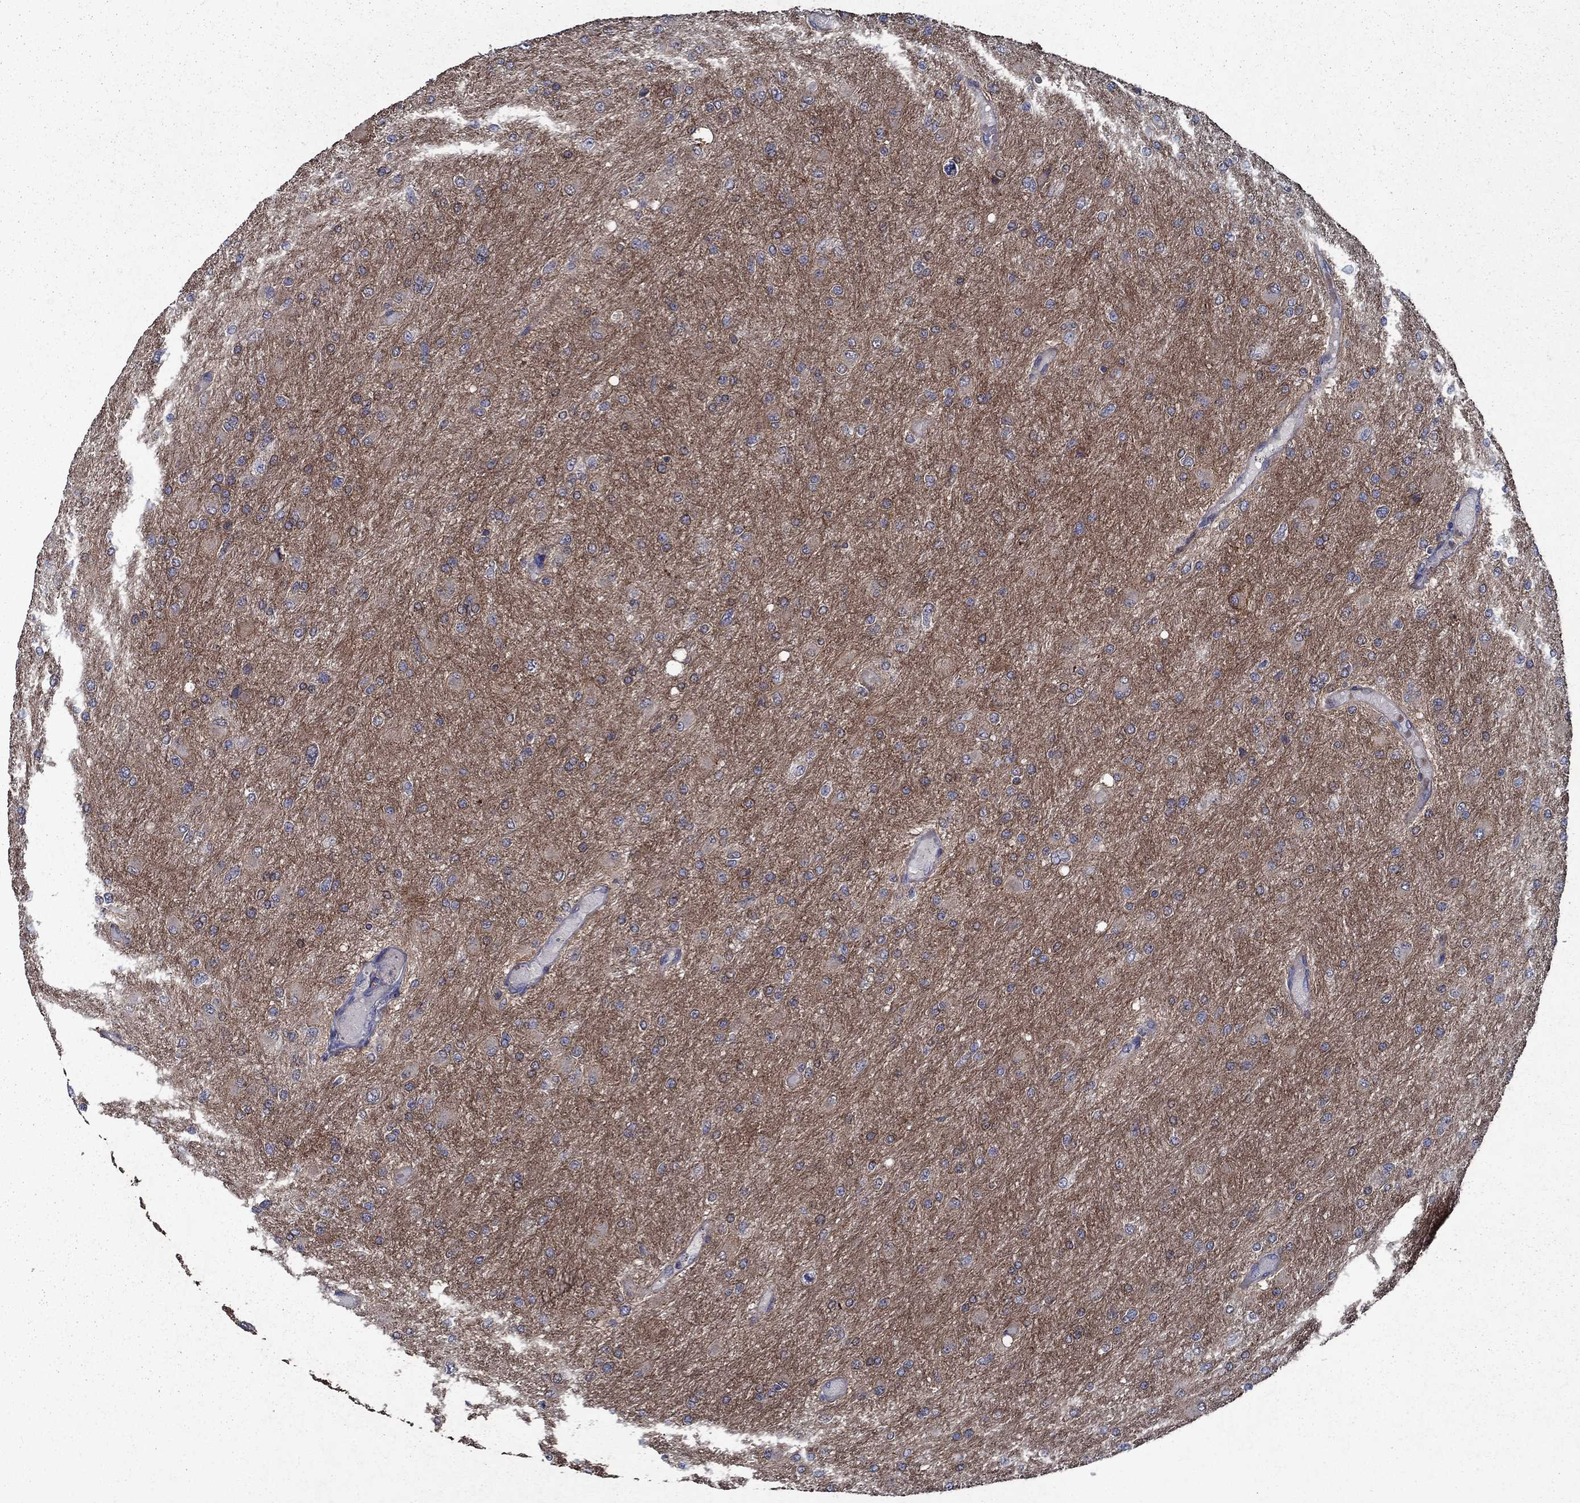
{"staining": {"intensity": "strong", "quantity": "25%-75%", "location": "cytoplasmic/membranous"}, "tissue": "glioma", "cell_type": "Tumor cells", "image_type": "cancer", "snomed": [{"axis": "morphology", "description": "Glioma, malignant, High grade"}, {"axis": "topography", "description": "Cerebral cortex"}], "caption": "A photomicrograph of human malignant glioma (high-grade) stained for a protein exhibits strong cytoplasmic/membranous brown staining in tumor cells.", "gene": "SLC44A1", "patient": {"sex": "female", "age": 36}}